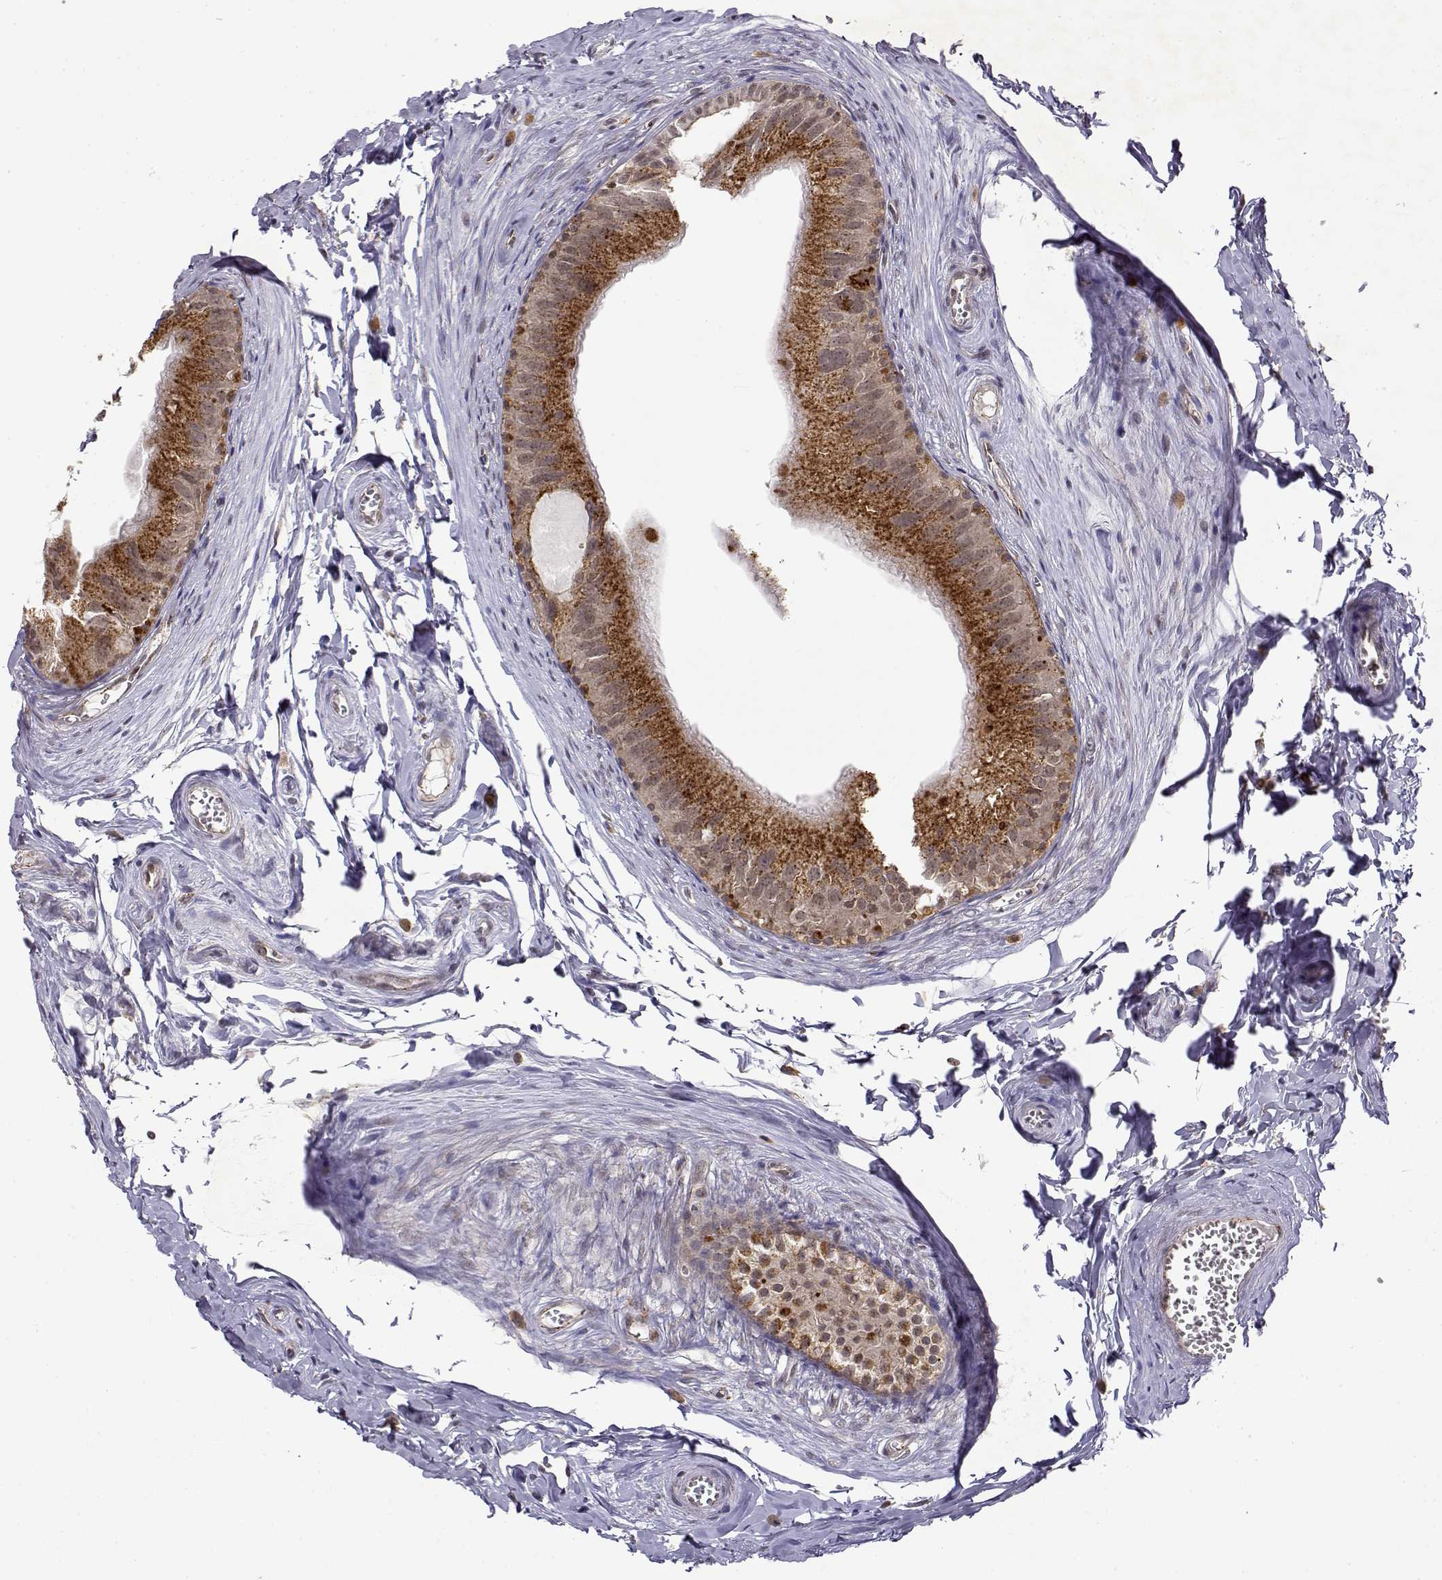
{"staining": {"intensity": "strong", "quantity": ">75%", "location": "cytoplasmic/membranous"}, "tissue": "epididymis", "cell_type": "Glandular cells", "image_type": "normal", "snomed": [{"axis": "morphology", "description": "Normal tissue, NOS"}, {"axis": "topography", "description": "Epididymis"}], "caption": "Protein expression analysis of benign epididymis demonstrates strong cytoplasmic/membranous staining in approximately >75% of glandular cells.", "gene": "RNF13", "patient": {"sex": "male", "age": 45}}